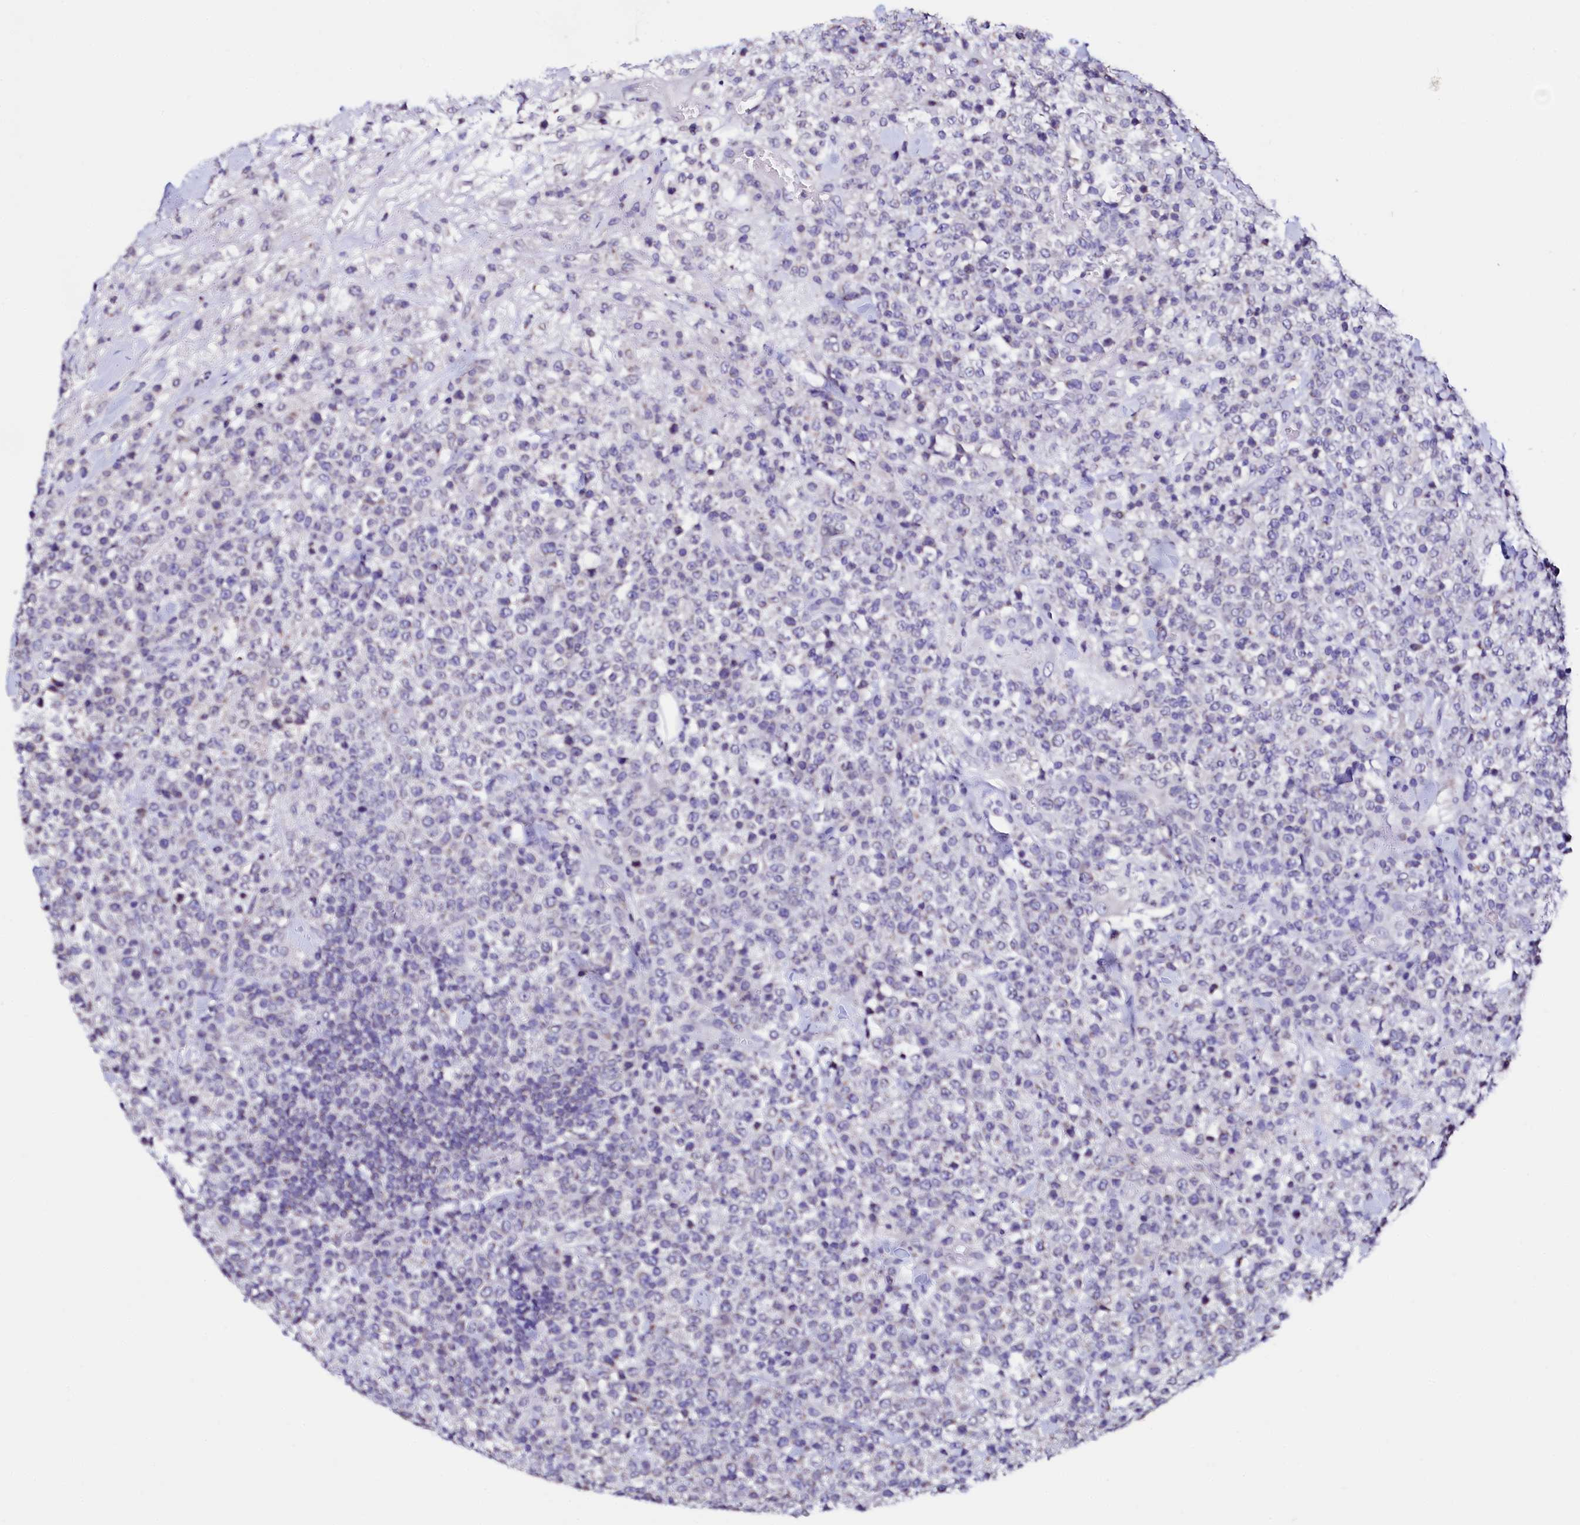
{"staining": {"intensity": "negative", "quantity": "none", "location": "none"}, "tissue": "lymphoma", "cell_type": "Tumor cells", "image_type": "cancer", "snomed": [{"axis": "morphology", "description": "Malignant lymphoma, non-Hodgkin's type, High grade"}, {"axis": "topography", "description": "Colon"}], "caption": "Immunohistochemistry image of neoplastic tissue: human lymphoma stained with DAB (3,3'-diaminobenzidine) demonstrates no significant protein staining in tumor cells.", "gene": "HAND1", "patient": {"sex": "female", "age": 53}}